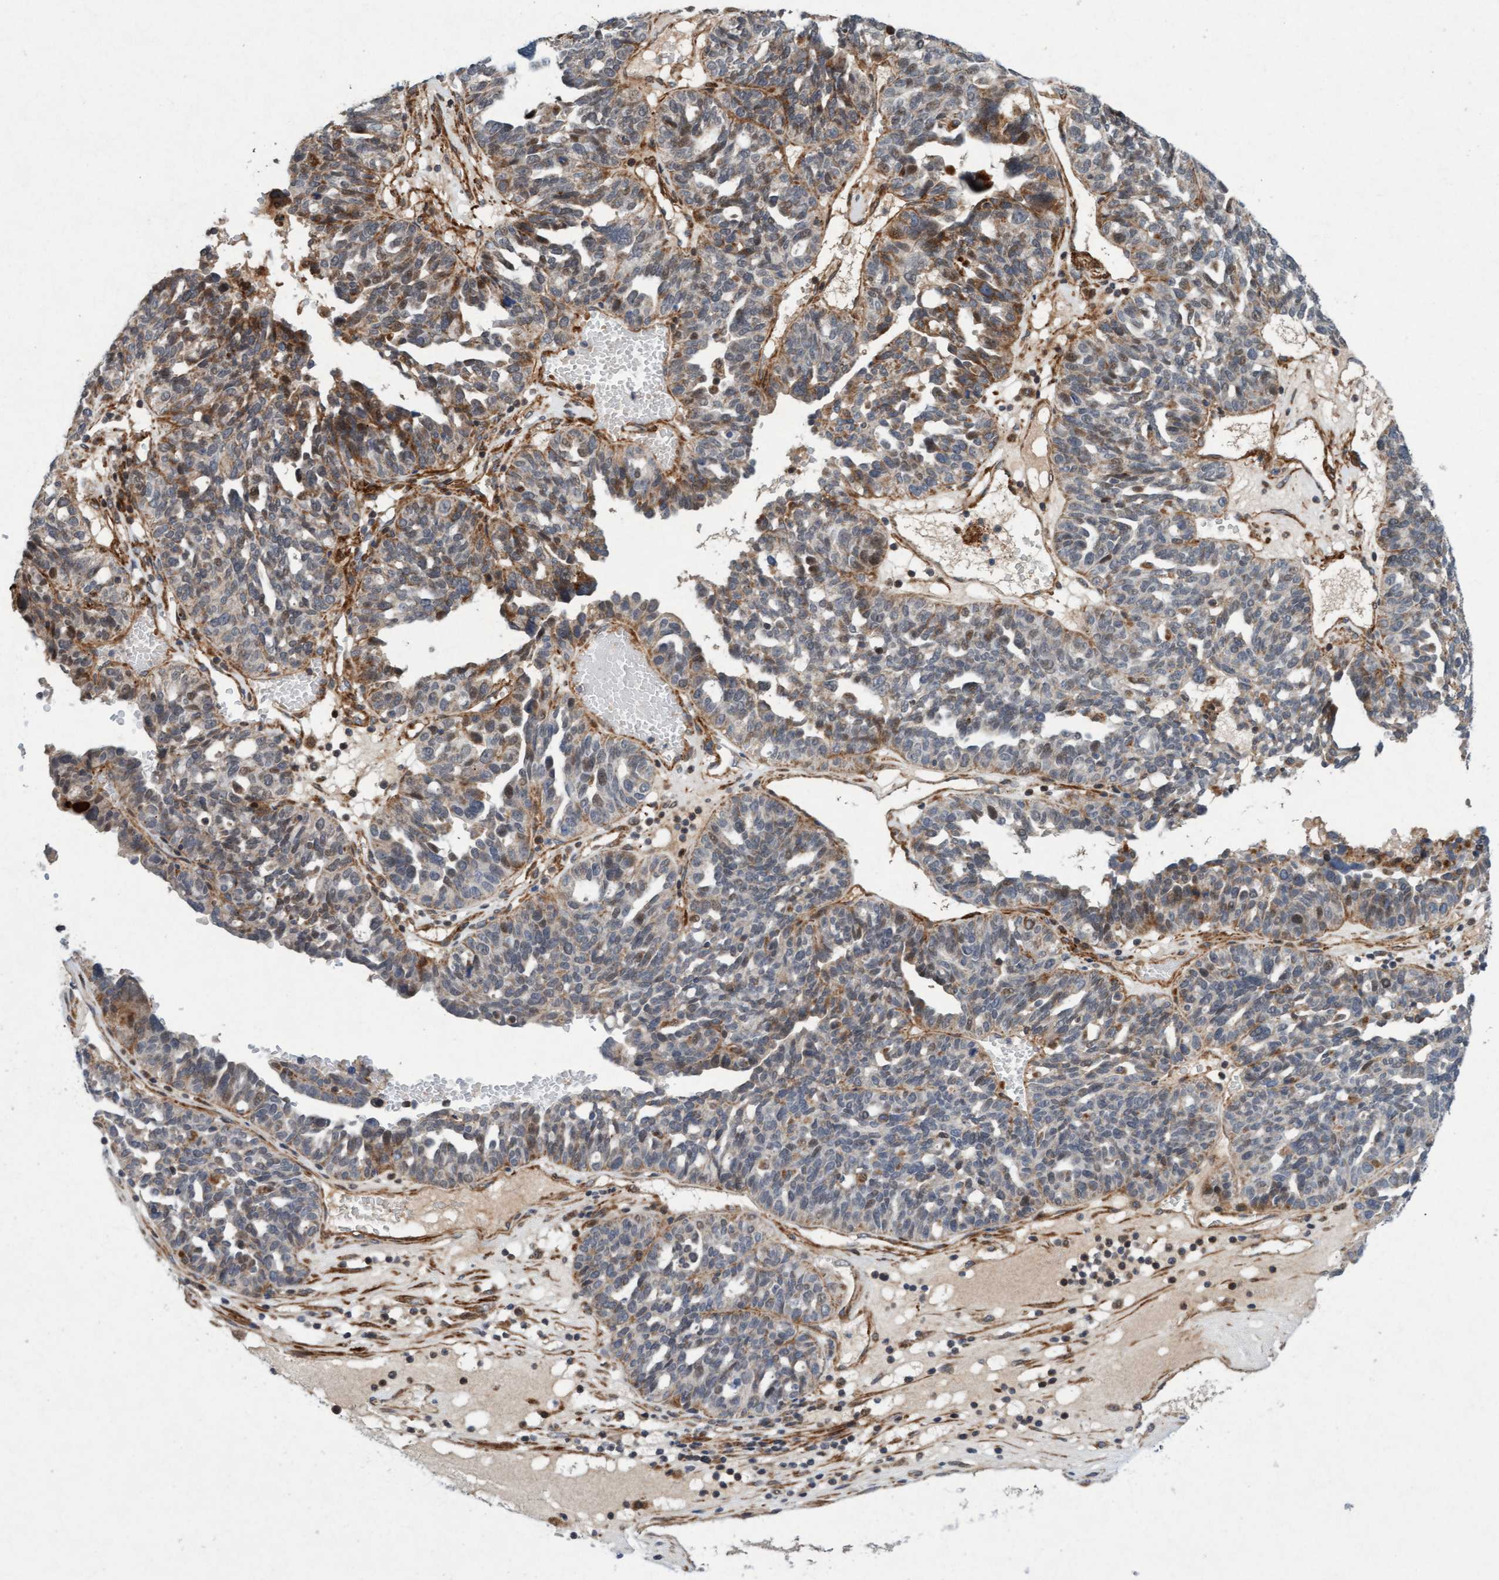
{"staining": {"intensity": "moderate", "quantity": "25%-75%", "location": "cytoplasmic/membranous"}, "tissue": "ovarian cancer", "cell_type": "Tumor cells", "image_type": "cancer", "snomed": [{"axis": "morphology", "description": "Cystadenocarcinoma, serous, NOS"}, {"axis": "topography", "description": "Ovary"}], "caption": "Serous cystadenocarcinoma (ovarian) stained with IHC shows moderate cytoplasmic/membranous positivity in approximately 25%-75% of tumor cells.", "gene": "TMEM70", "patient": {"sex": "female", "age": 59}}